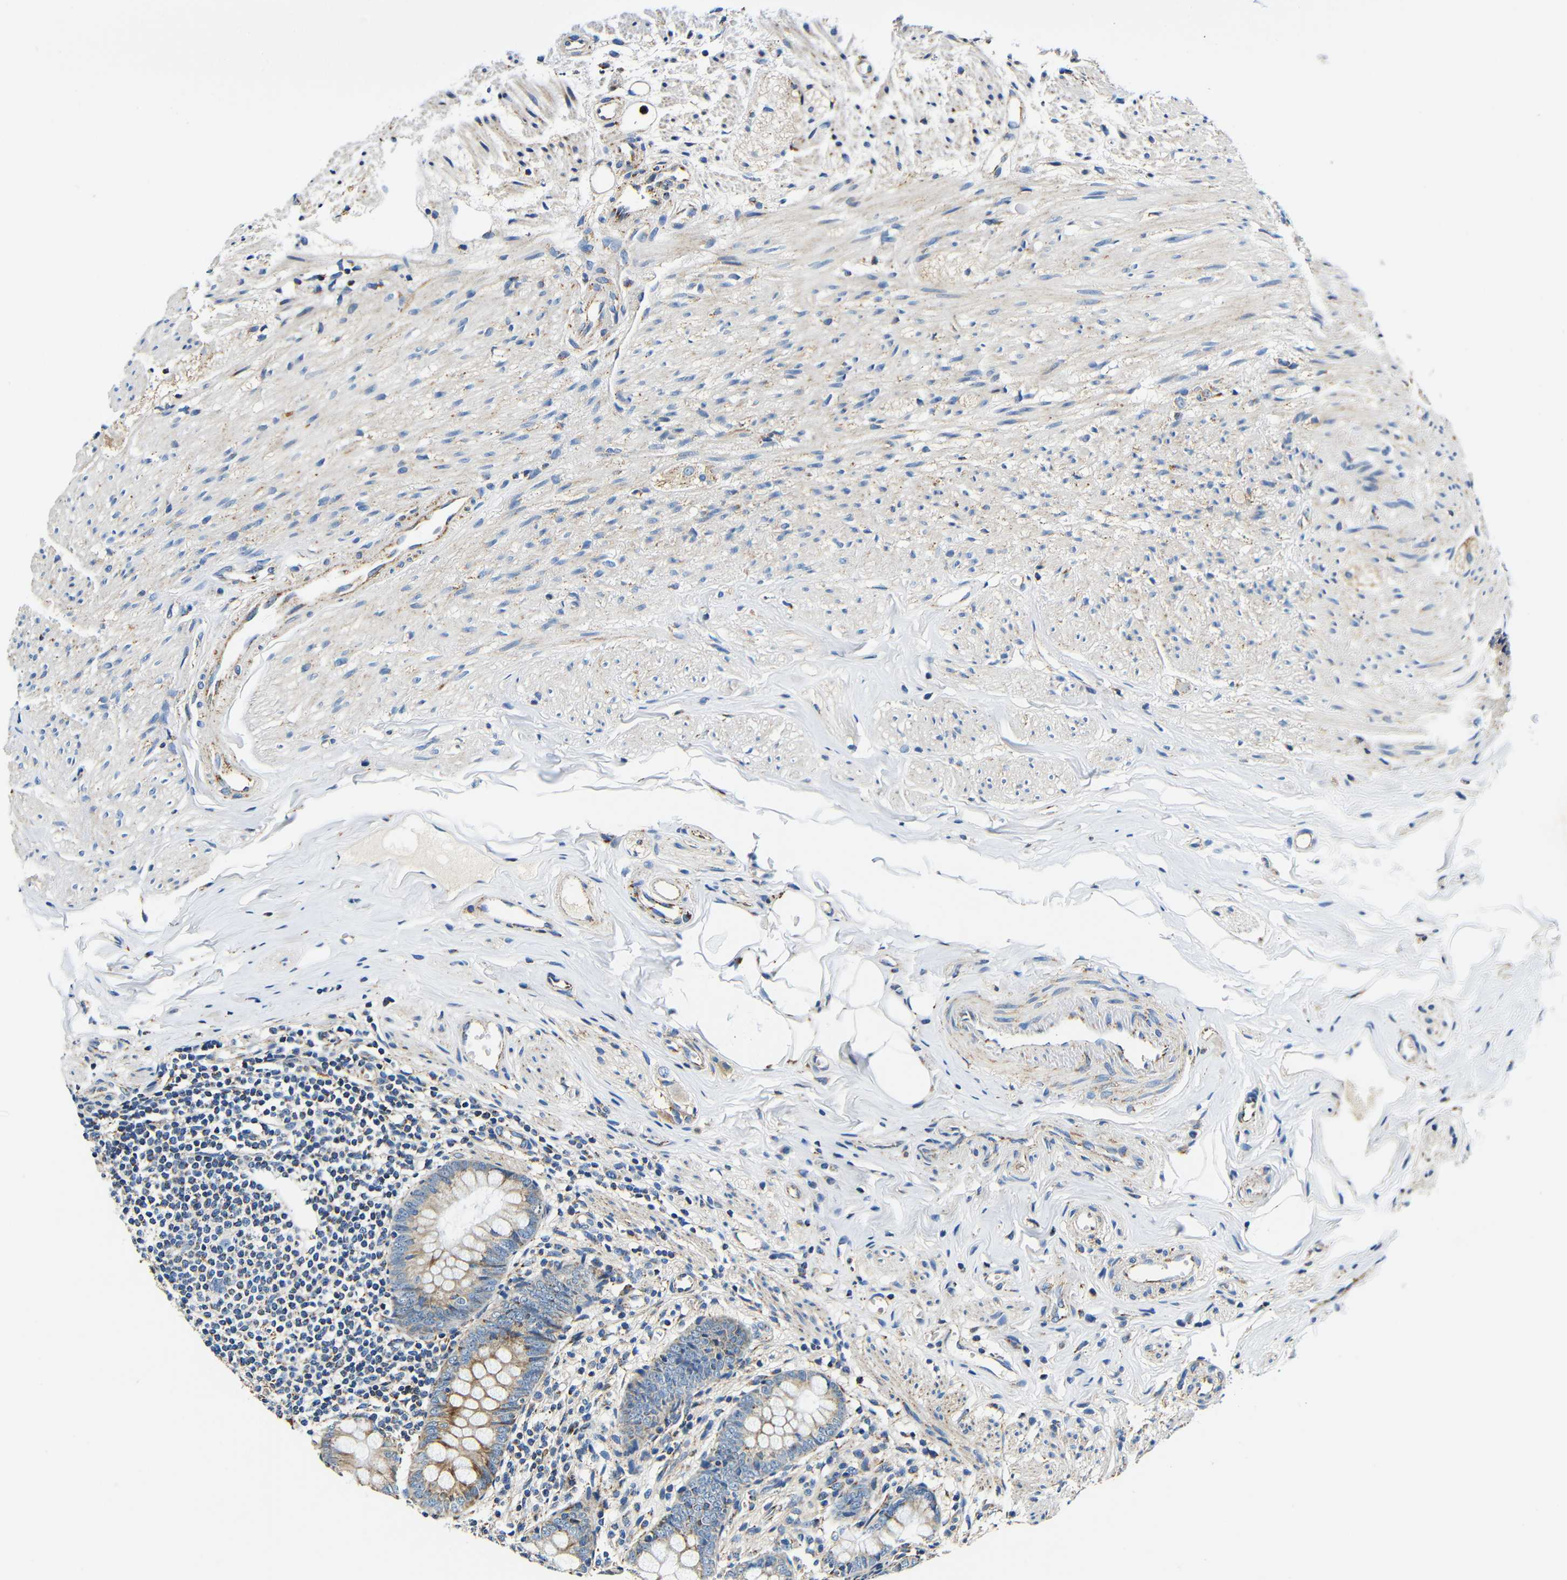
{"staining": {"intensity": "moderate", "quantity": "25%-75%", "location": "cytoplasmic/membranous"}, "tissue": "appendix", "cell_type": "Glandular cells", "image_type": "normal", "snomed": [{"axis": "morphology", "description": "Normal tissue, NOS"}, {"axis": "topography", "description": "Appendix"}], "caption": "An immunohistochemistry image of normal tissue is shown. Protein staining in brown highlights moderate cytoplasmic/membranous positivity in appendix within glandular cells.", "gene": "GALNT18", "patient": {"sex": "female", "age": 77}}